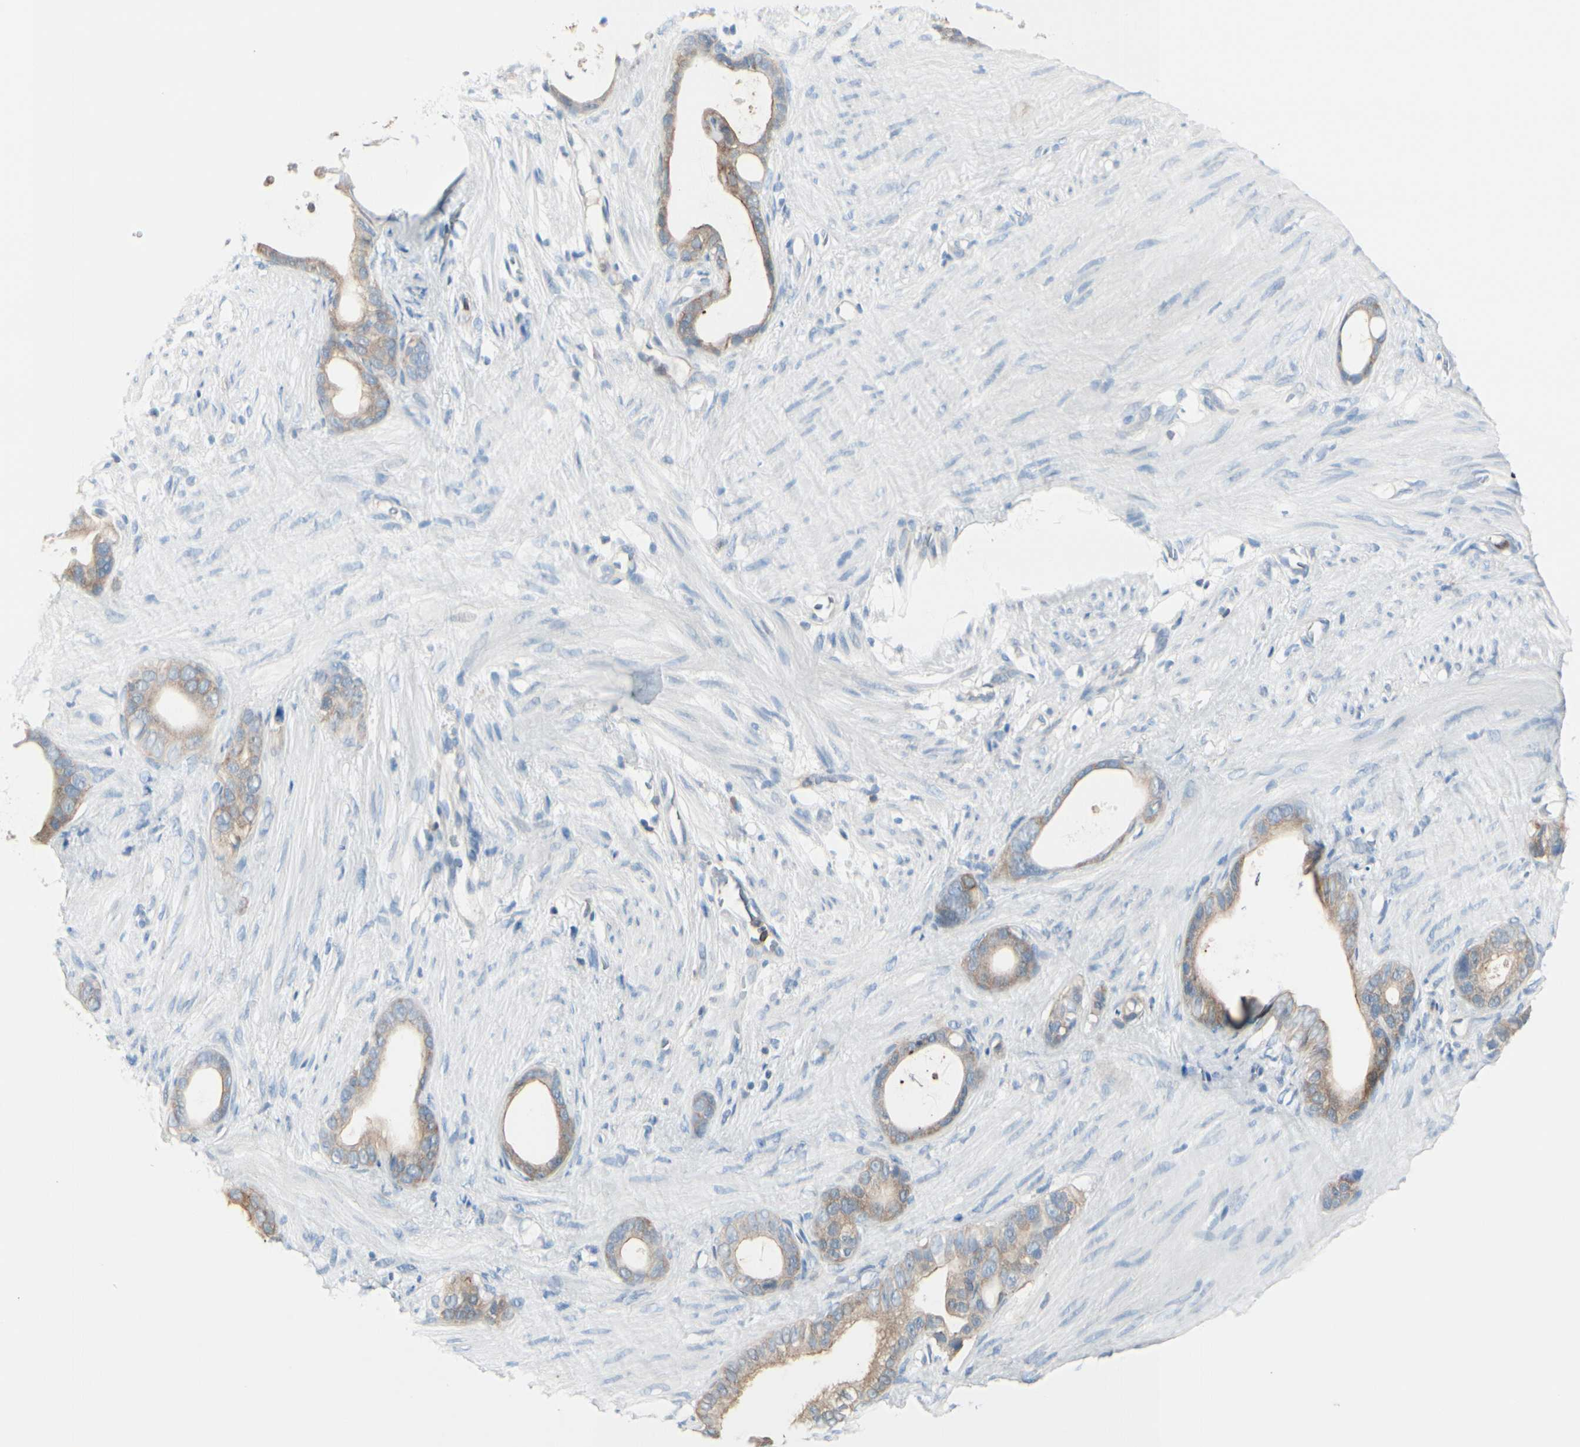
{"staining": {"intensity": "moderate", "quantity": ">75%", "location": "cytoplasmic/membranous"}, "tissue": "stomach cancer", "cell_type": "Tumor cells", "image_type": "cancer", "snomed": [{"axis": "morphology", "description": "Adenocarcinoma, NOS"}, {"axis": "topography", "description": "Stomach"}], "caption": "Immunohistochemical staining of stomach cancer displays moderate cytoplasmic/membranous protein positivity in approximately >75% of tumor cells.", "gene": "SLC9A3R1", "patient": {"sex": "female", "age": 75}}